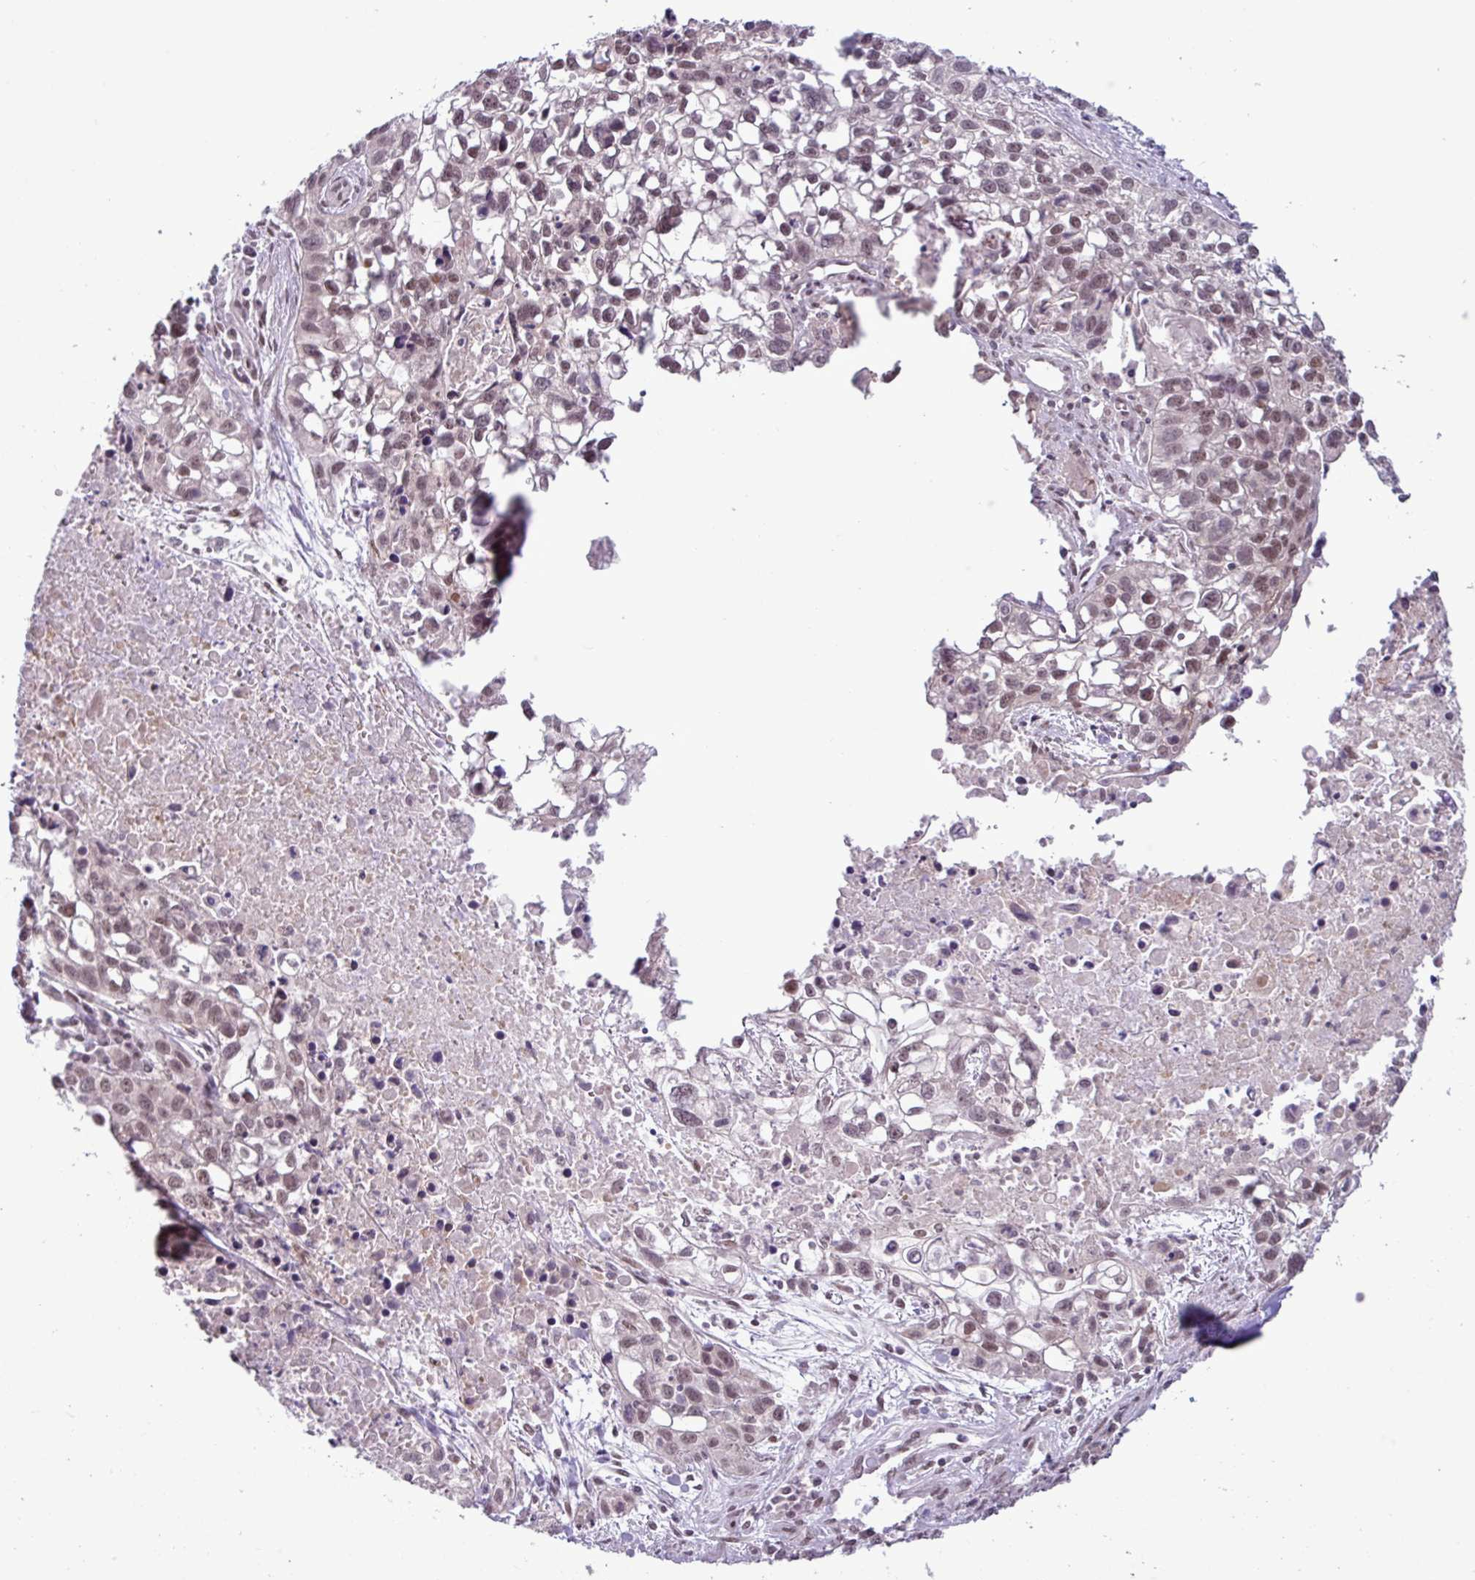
{"staining": {"intensity": "moderate", "quantity": ">75%", "location": "nuclear"}, "tissue": "lung cancer", "cell_type": "Tumor cells", "image_type": "cancer", "snomed": [{"axis": "morphology", "description": "Squamous cell carcinoma, NOS"}, {"axis": "topography", "description": "Lung"}], "caption": "Immunohistochemical staining of lung squamous cell carcinoma displays medium levels of moderate nuclear protein staining in about >75% of tumor cells.", "gene": "NOTCH2", "patient": {"sex": "male", "age": 74}}